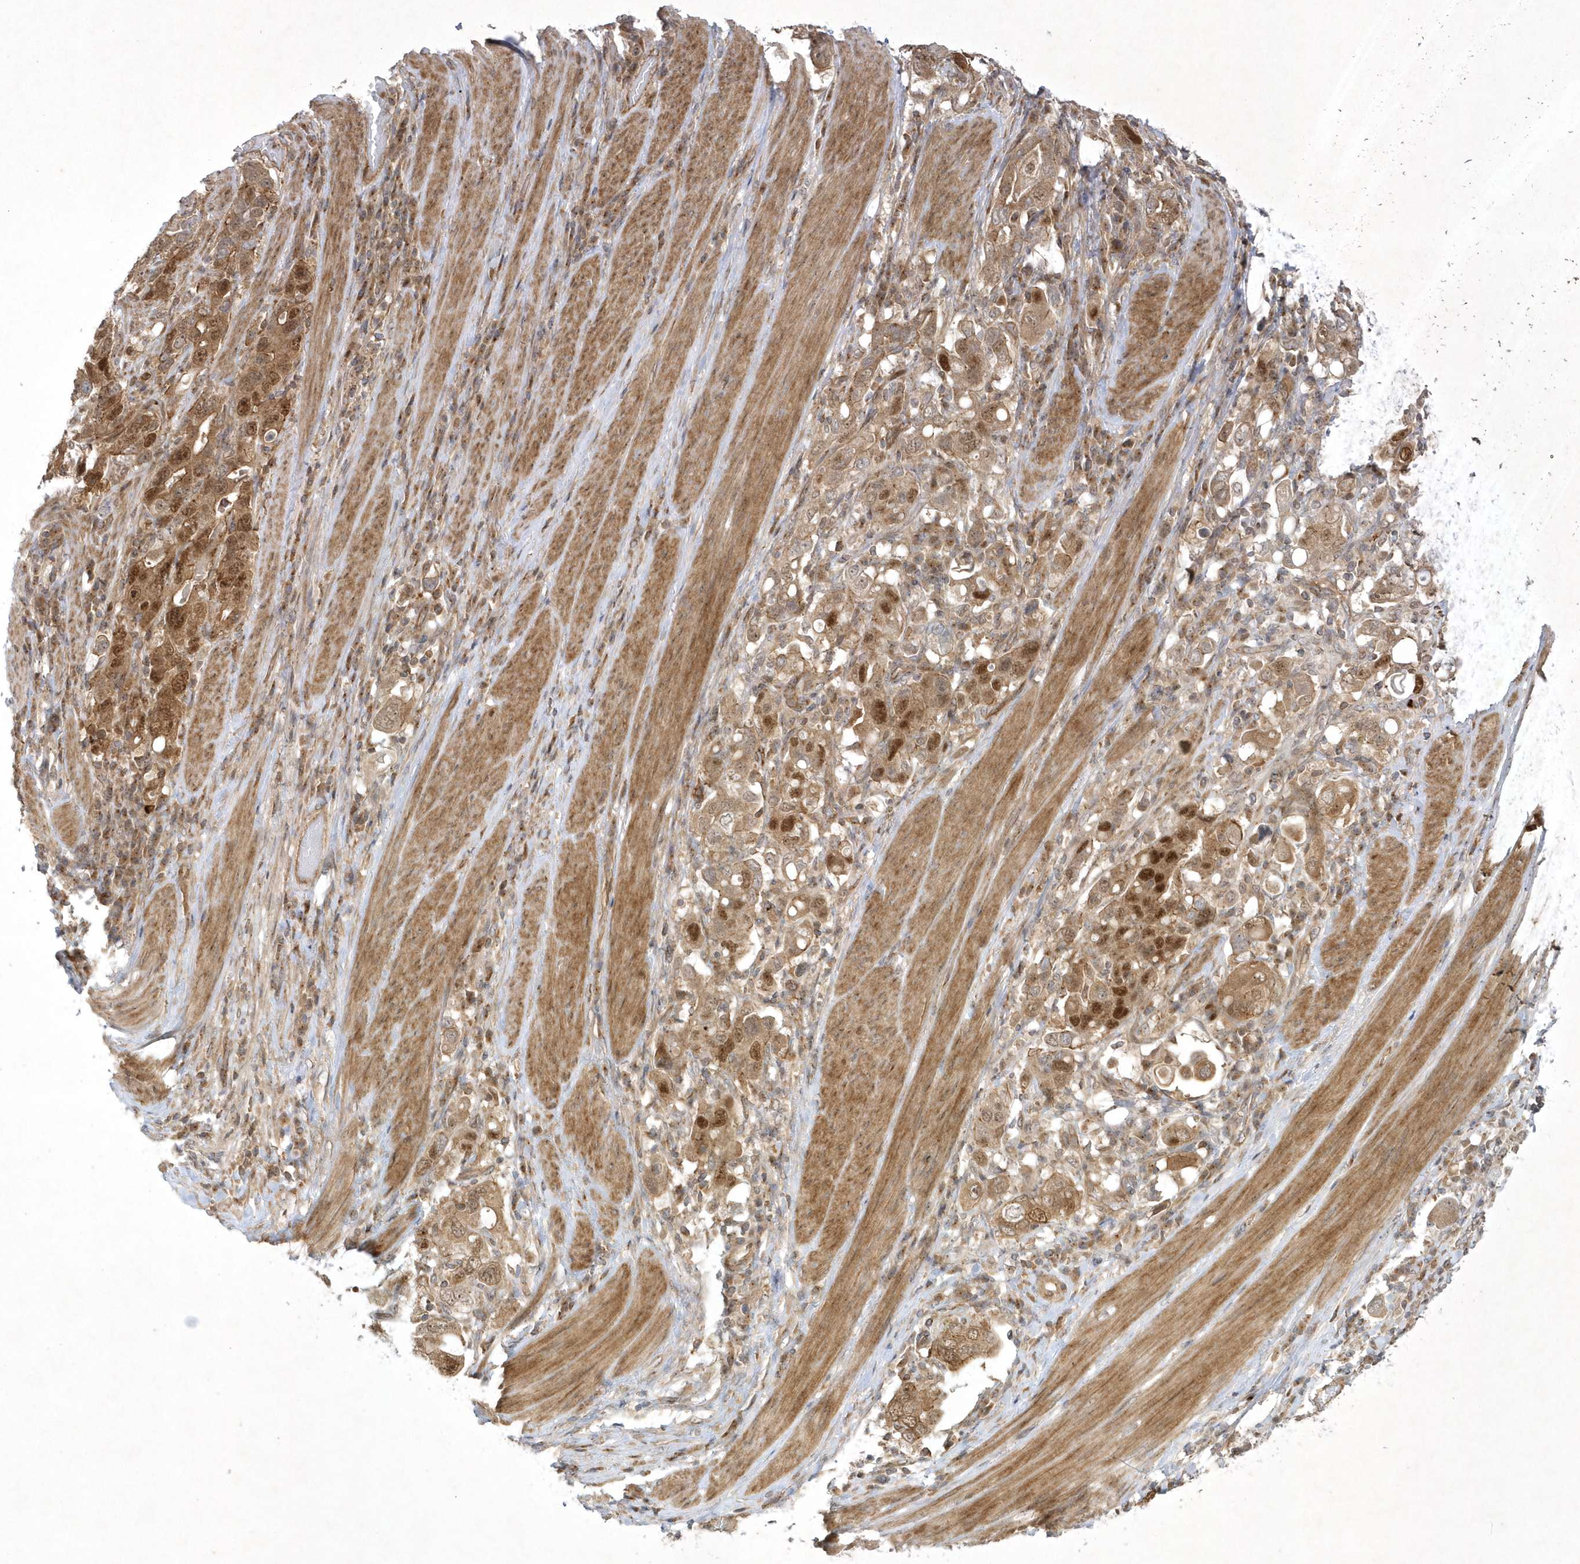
{"staining": {"intensity": "moderate", "quantity": ">75%", "location": "cytoplasmic/membranous,nuclear"}, "tissue": "stomach cancer", "cell_type": "Tumor cells", "image_type": "cancer", "snomed": [{"axis": "morphology", "description": "Adenocarcinoma, NOS"}, {"axis": "topography", "description": "Stomach, upper"}], "caption": "This micrograph exhibits stomach cancer stained with IHC to label a protein in brown. The cytoplasmic/membranous and nuclear of tumor cells show moderate positivity for the protein. Nuclei are counter-stained blue.", "gene": "NAF1", "patient": {"sex": "male", "age": 62}}